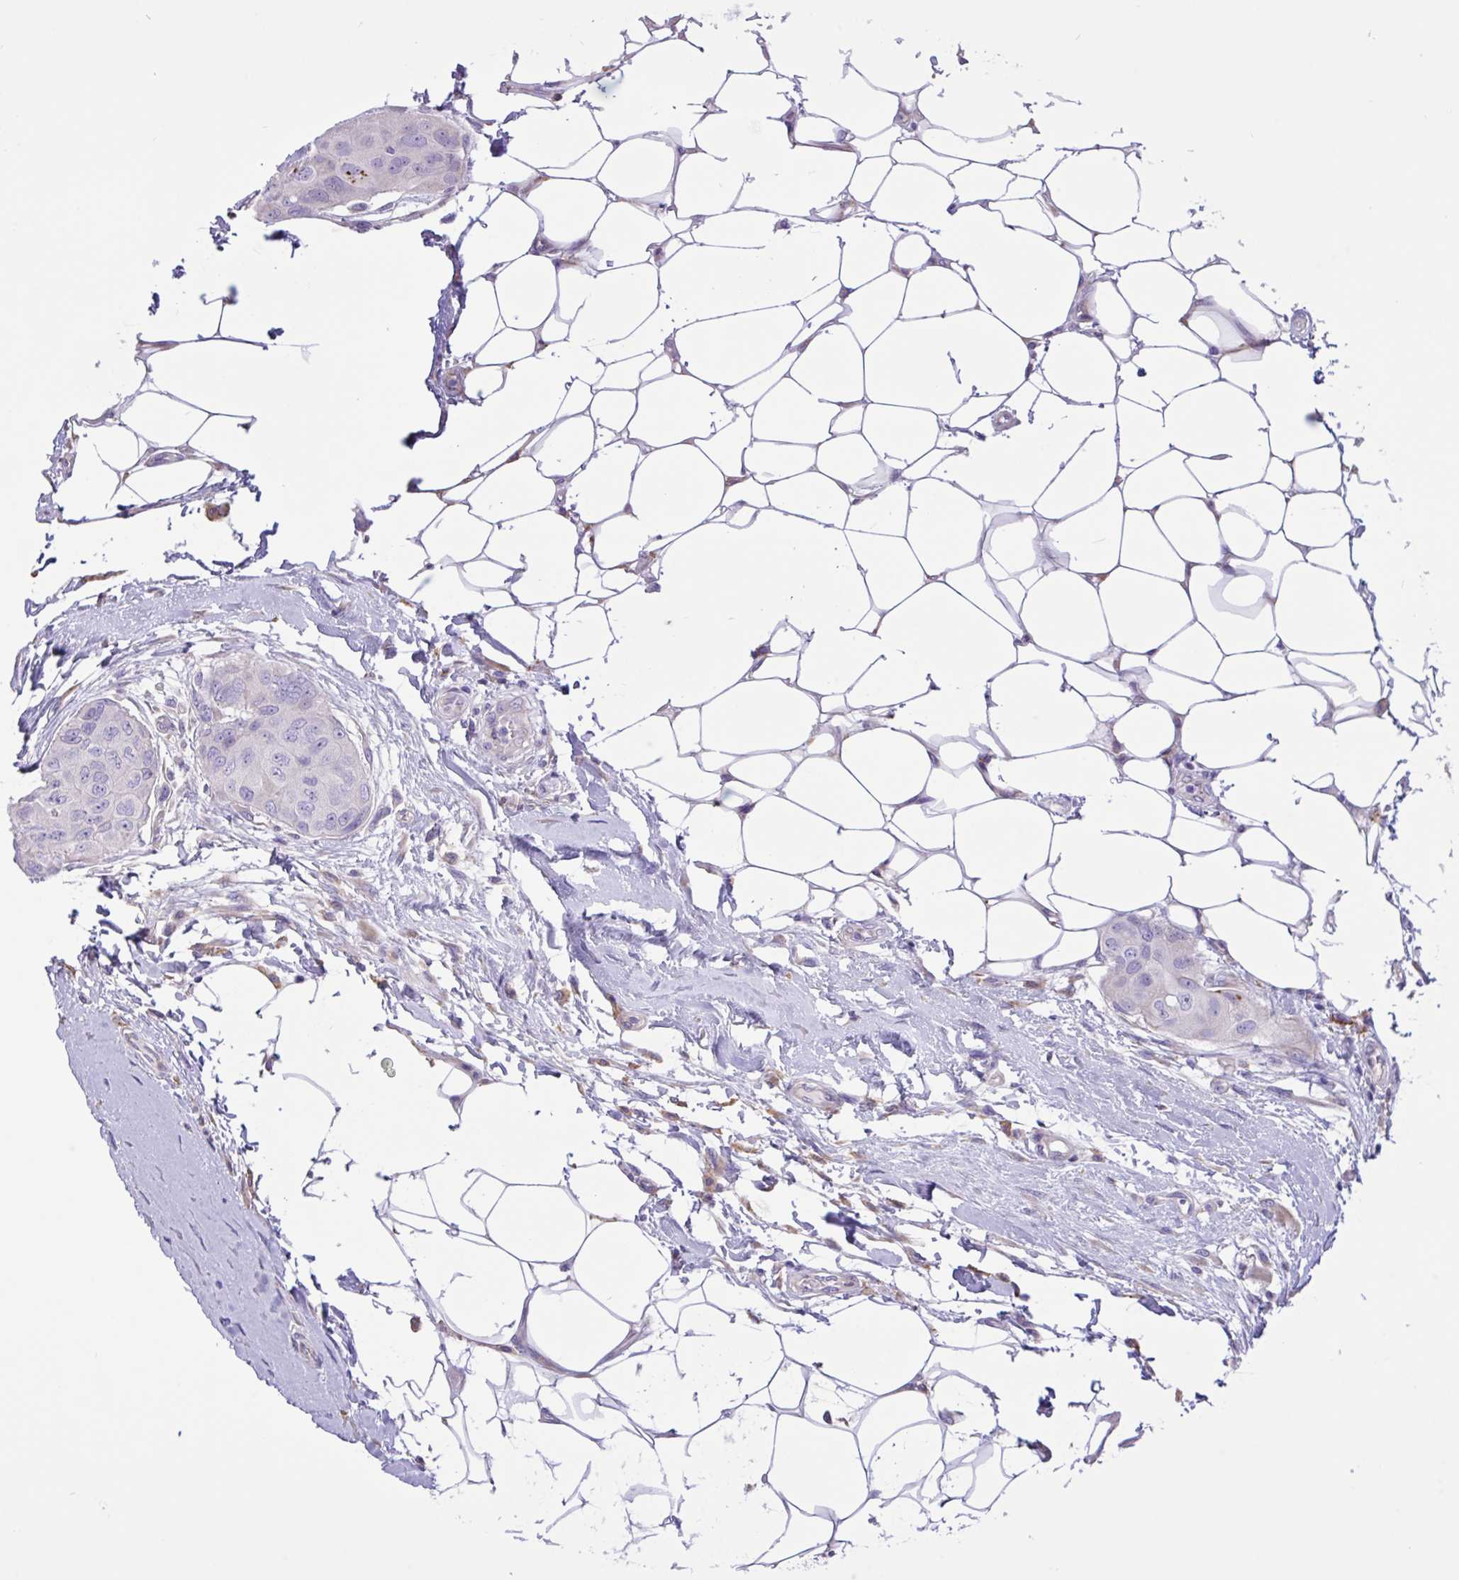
{"staining": {"intensity": "negative", "quantity": "none", "location": "none"}, "tissue": "breast cancer", "cell_type": "Tumor cells", "image_type": "cancer", "snomed": [{"axis": "morphology", "description": "Duct carcinoma"}, {"axis": "topography", "description": "Breast"}, {"axis": "topography", "description": "Lymph node"}], "caption": "This is an immunohistochemistry image of breast cancer (infiltrating ductal carcinoma). There is no expression in tumor cells.", "gene": "DSC3", "patient": {"sex": "female", "age": 80}}